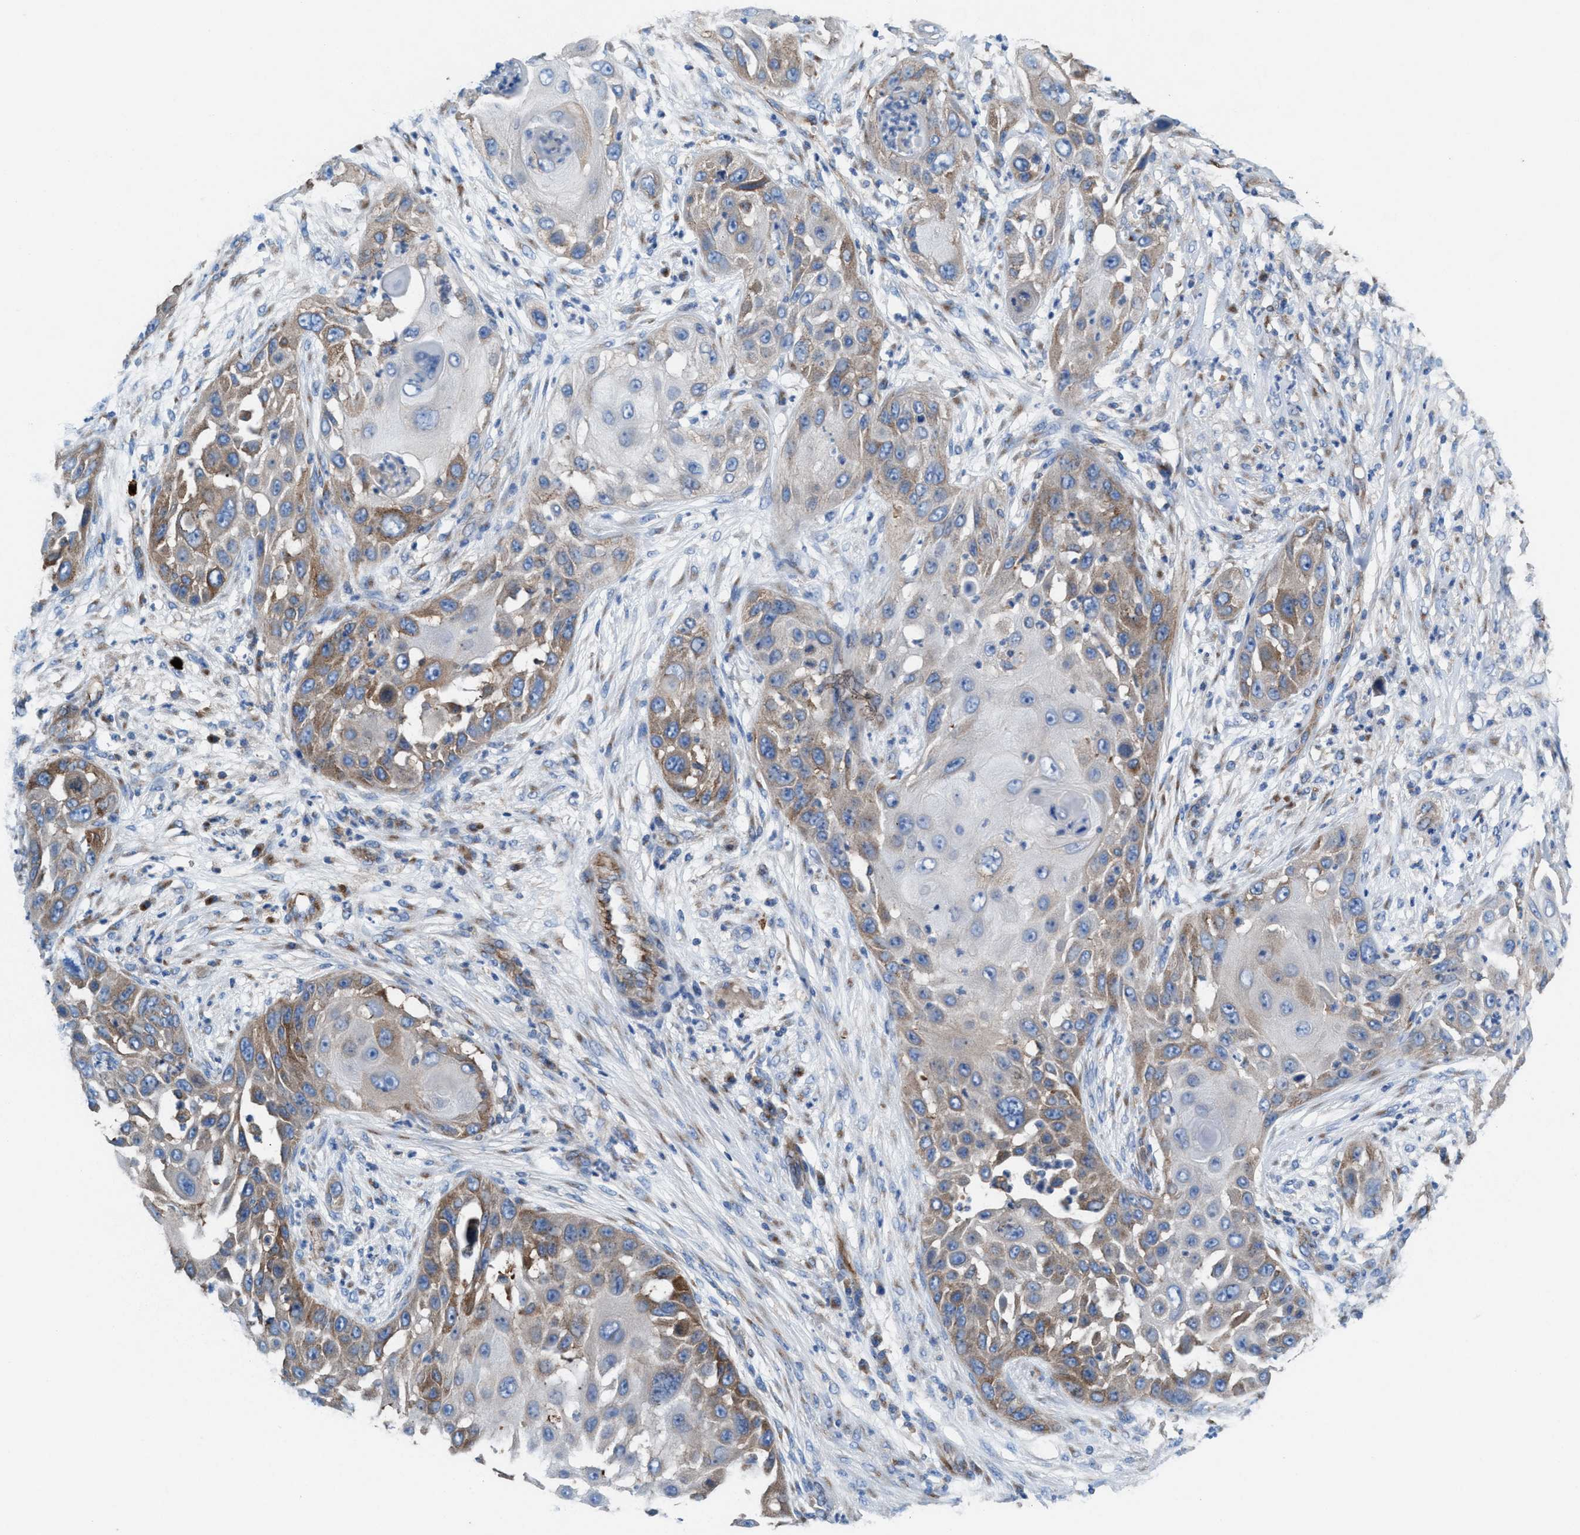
{"staining": {"intensity": "moderate", "quantity": "25%-75%", "location": "cytoplasmic/membranous"}, "tissue": "skin cancer", "cell_type": "Tumor cells", "image_type": "cancer", "snomed": [{"axis": "morphology", "description": "Squamous cell carcinoma, NOS"}, {"axis": "topography", "description": "Skin"}], "caption": "Protein staining exhibits moderate cytoplasmic/membranous positivity in about 25%-75% of tumor cells in skin cancer (squamous cell carcinoma). (Brightfield microscopy of DAB IHC at high magnification).", "gene": "NYAP1", "patient": {"sex": "female", "age": 44}}